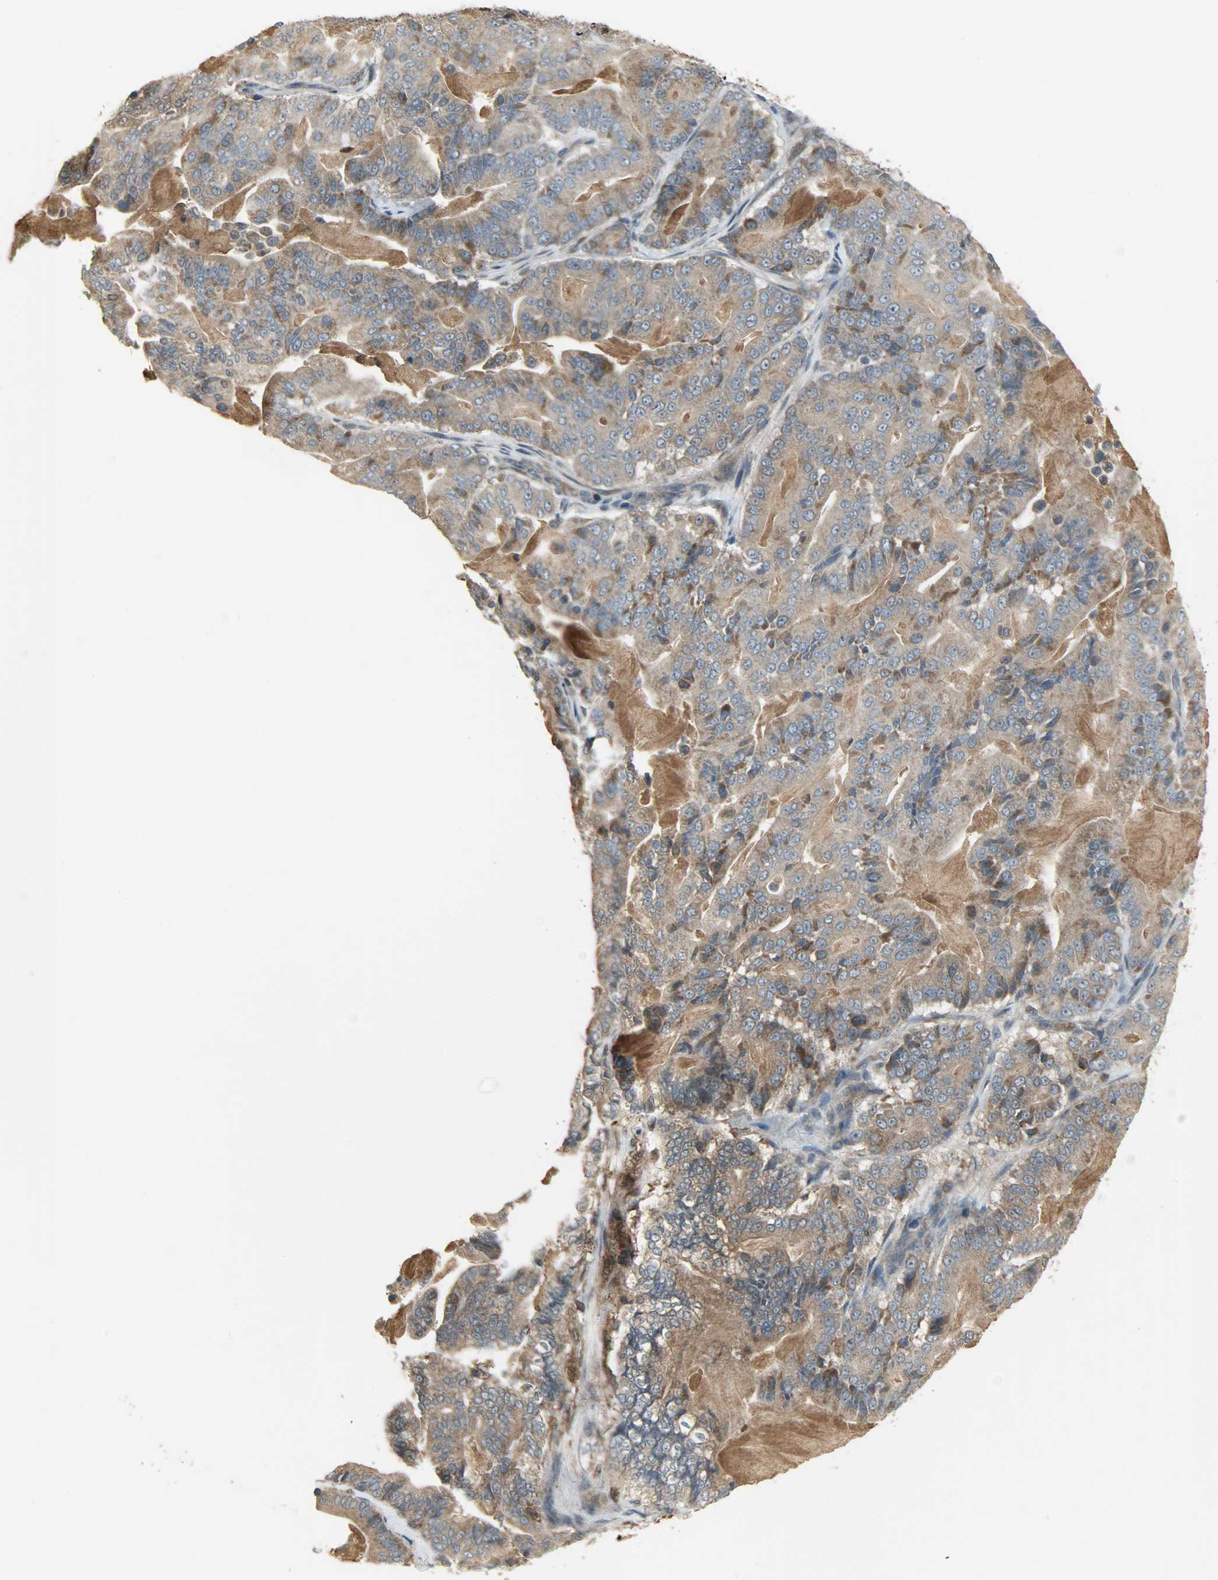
{"staining": {"intensity": "moderate", "quantity": ">75%", "location": "cytoplasmic/membranous"}, "tissue": "pancreatic cancer", "cell_type": "Tumor cells", "image_type": "cancer", "snomed": [{"axis": "morphology", "description": "Adenocarcinoma, NOS"}, {"axis": "topography", "description": "Pancreas"}], "caption": "A brown stain labels moderate cytoplasmic/membranous staining of a protein in adenocarcinoma (pancreatic) tumor cells. (DAB (3,3'-diaminobenzidine) IHC with brightfield microscopy, high magnification).", "gene": "AMT", "patient": {"sex": "male", "age": 63}}